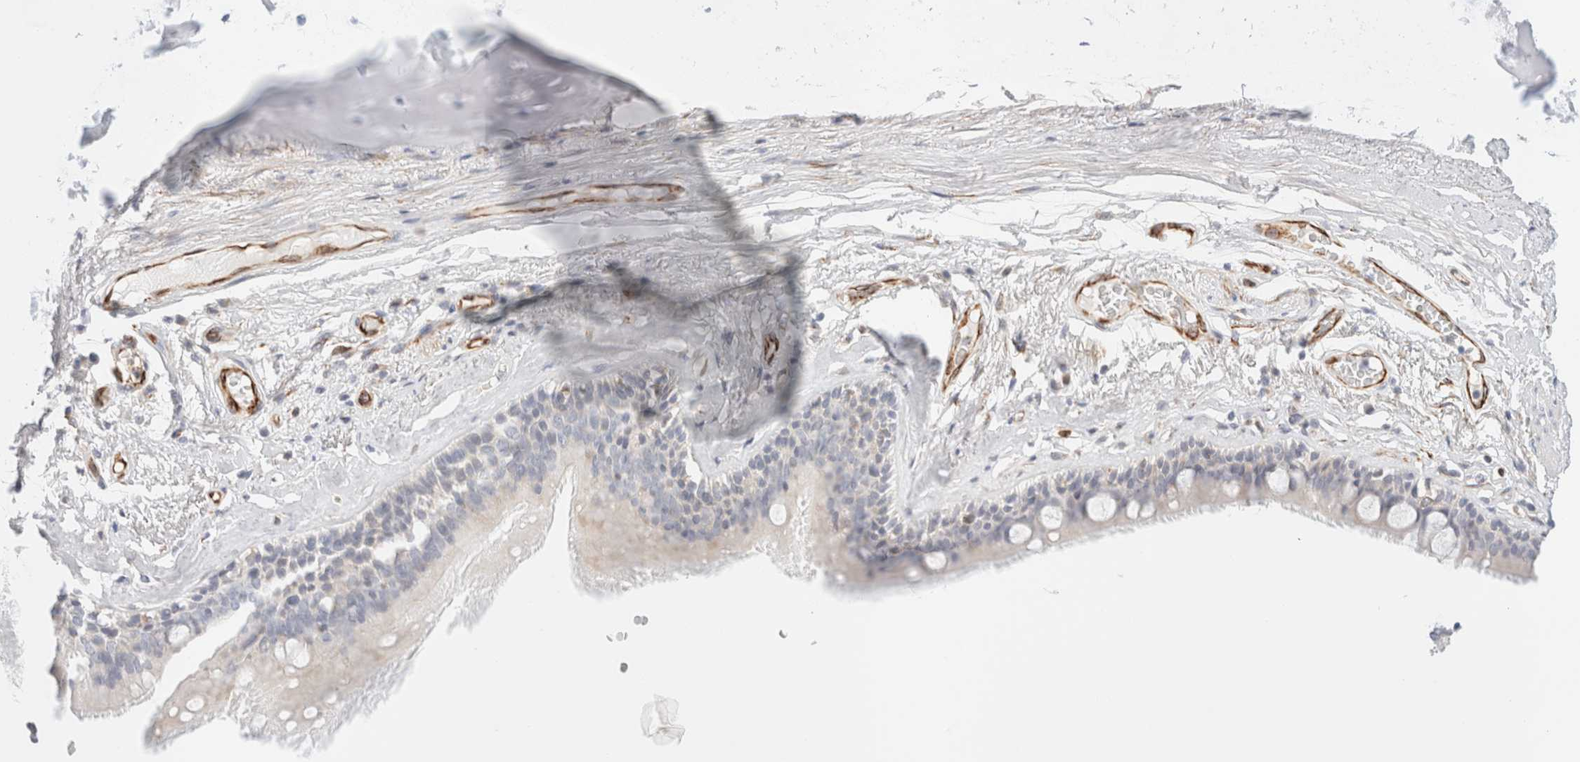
{"staining": {"intensity": "negative", "quantity": "none", "location": "none"}, "tissue": "bronchus", "cell_type": "Respiratory epithelial cells", "image_type": "normal", "snomed": [{"axis": "morphology", "description": "Normal tissue, NOS"}, {"axis": "topography", "description": "Cartilage tissue"}], "caption": "Immunohistochemical staining of benign bronchus demonstrates no significant staining in respiratory epithelial cells. Nuclei are stained in blue.", "gene": "SLC25A48", "patient": {"sex": "female", "age": 63}}